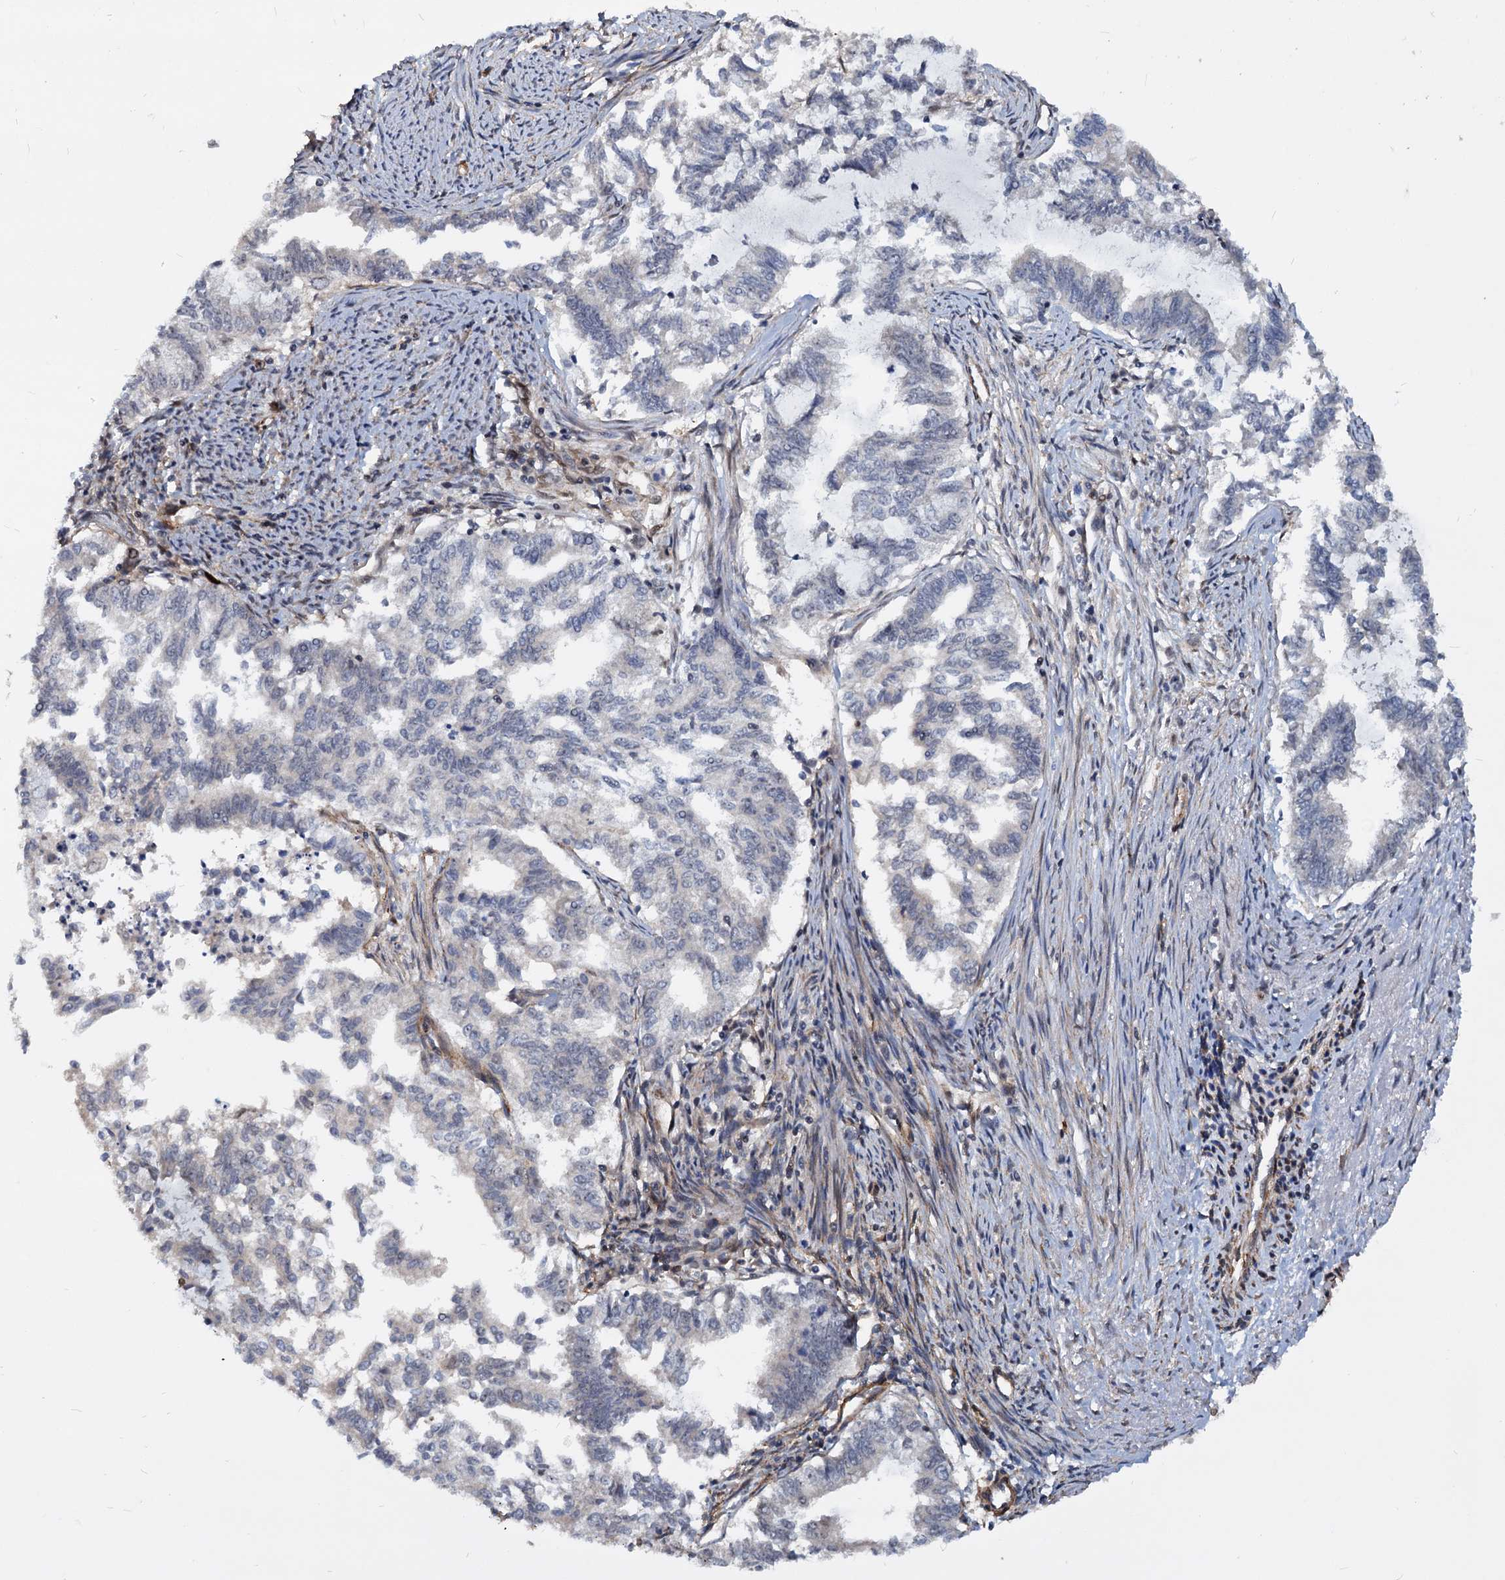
{"staining": {"intensity": "negative", "quantity": "none", "location": "none"}, "tissue": "endometrial cancer", "cell_type": "Tumor cells", "image_type": "cancer", "snomed": [{"axis": "morphology", "description": "Adenocarcinoma, NOS"}, {"axis": "topography", "description": "Endometrium"}], "caption": "The immunohistochemistry micrograph has no significant positivity in tumor cells of adenocarcinoma (endometrial) tissue.", "gene": "UBLCP1", "patient": {"sex": "female", "age": 79}}